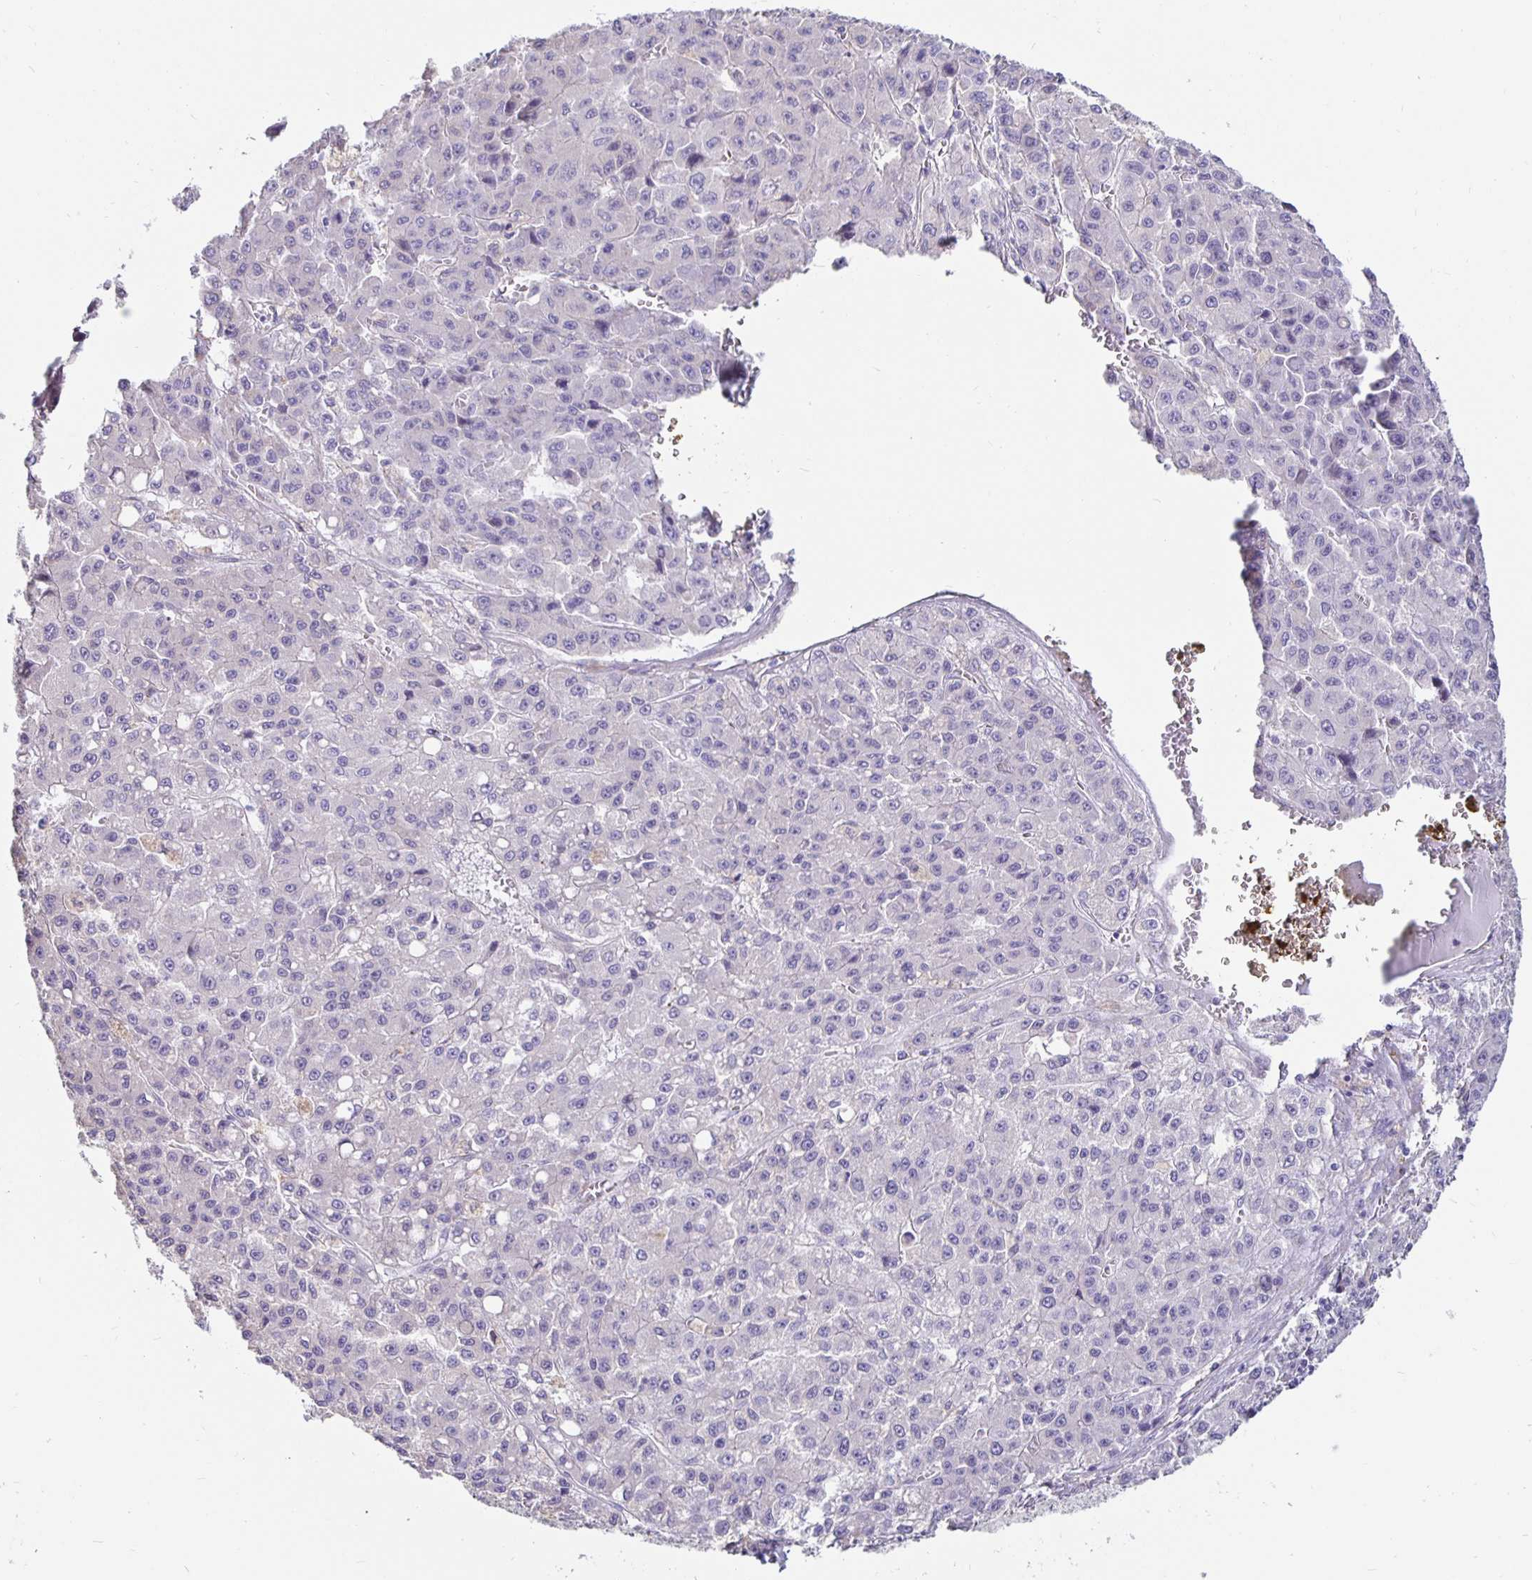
{"staining": {"intensity": "negative", "quantity": "none", "location": "none"}, "tissue": "liver cancer", "cell_type": "Tumor cells", "image_type": "cancer", "snomed": [{"axis": "morphology", "description": "Carcinoma, Hepatocellular, NOS"}, {"axis": "topography", "description": "Liver"}], "caption": "Immunohistochemistry of liver cancer reveals no staining in tumor cells.", "gene": "DNAI2", "patient": {"sex": "male", "age": 70}}